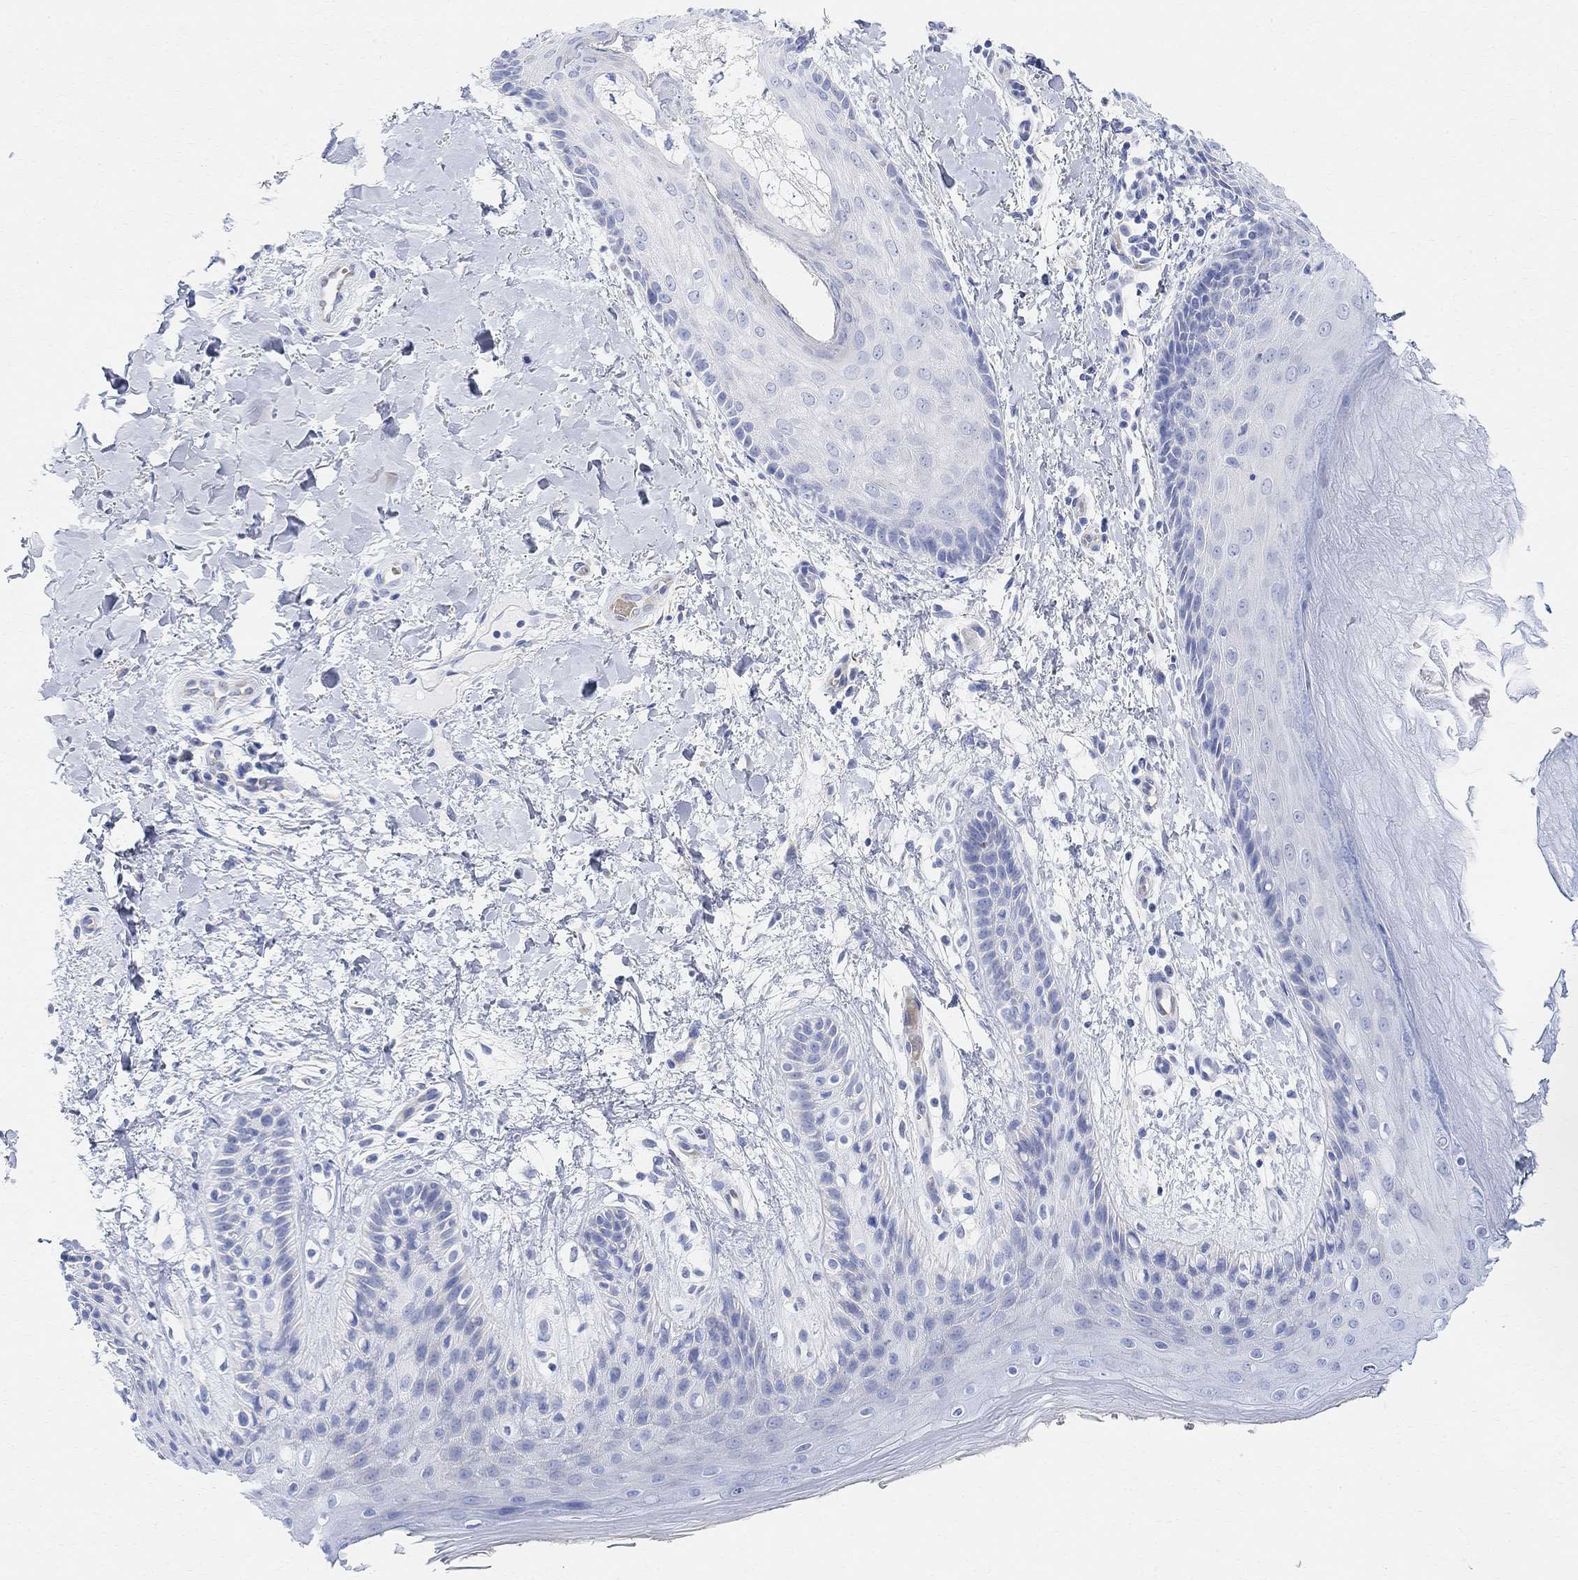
{"staining": {"intensity": "negative", "quantity": "none", "location": "none"}, "tissue": "skin", "cell_type": "Epidermal cells", "image_type": "normal", "snomed": [{"axis": "morphology", "description": "Normal tissue, NOS"}, {"axis": "topography", "description": "Anal"}], "caption": "DAB (3,3'-diaminobenzidine) immunohistochemical staining of unremarkable skin displays no significant expression in epidermal cells.", "gene": "RETNLB", "patient": {"sex": "male", "age": 36}}